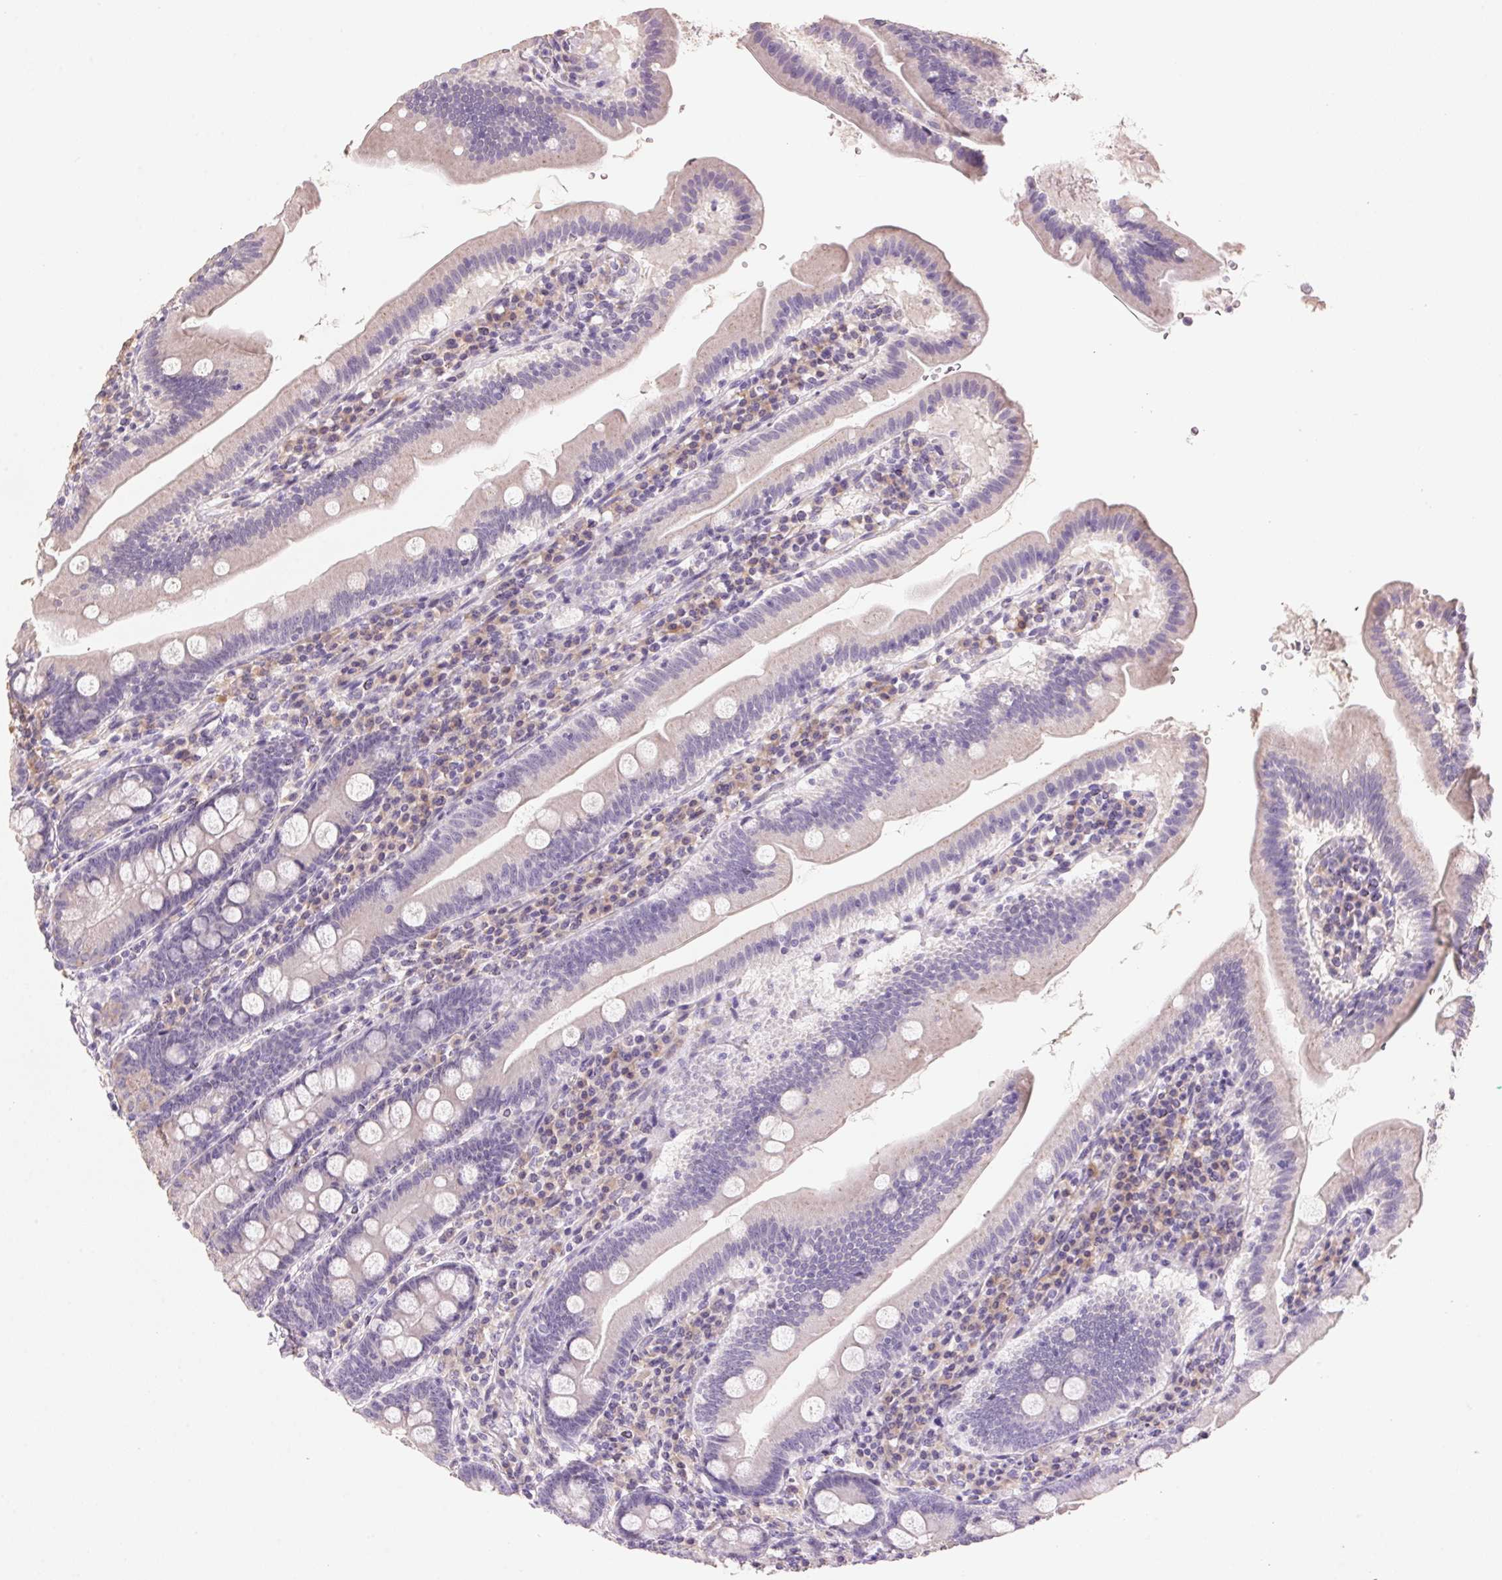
{"staining": {"intensity": "negative", "quantity": "none", "location": "none"}, "tissue": "duodenum", "cell_type": "Glandular cells", "image_type": "normal", "snomed": [{"axis": "morphology", "description": "Normal tissue, NOS"}, {"axis": "topography", "description": "Duodenum"}], "caption": "A high-resolution histopathology image shows immunohistochemistry staining of normal duodenum, which shows no significant positivity in glandular cells.", "gene": "LYZL6", "patient": {"sex": "female", "age": 67}}